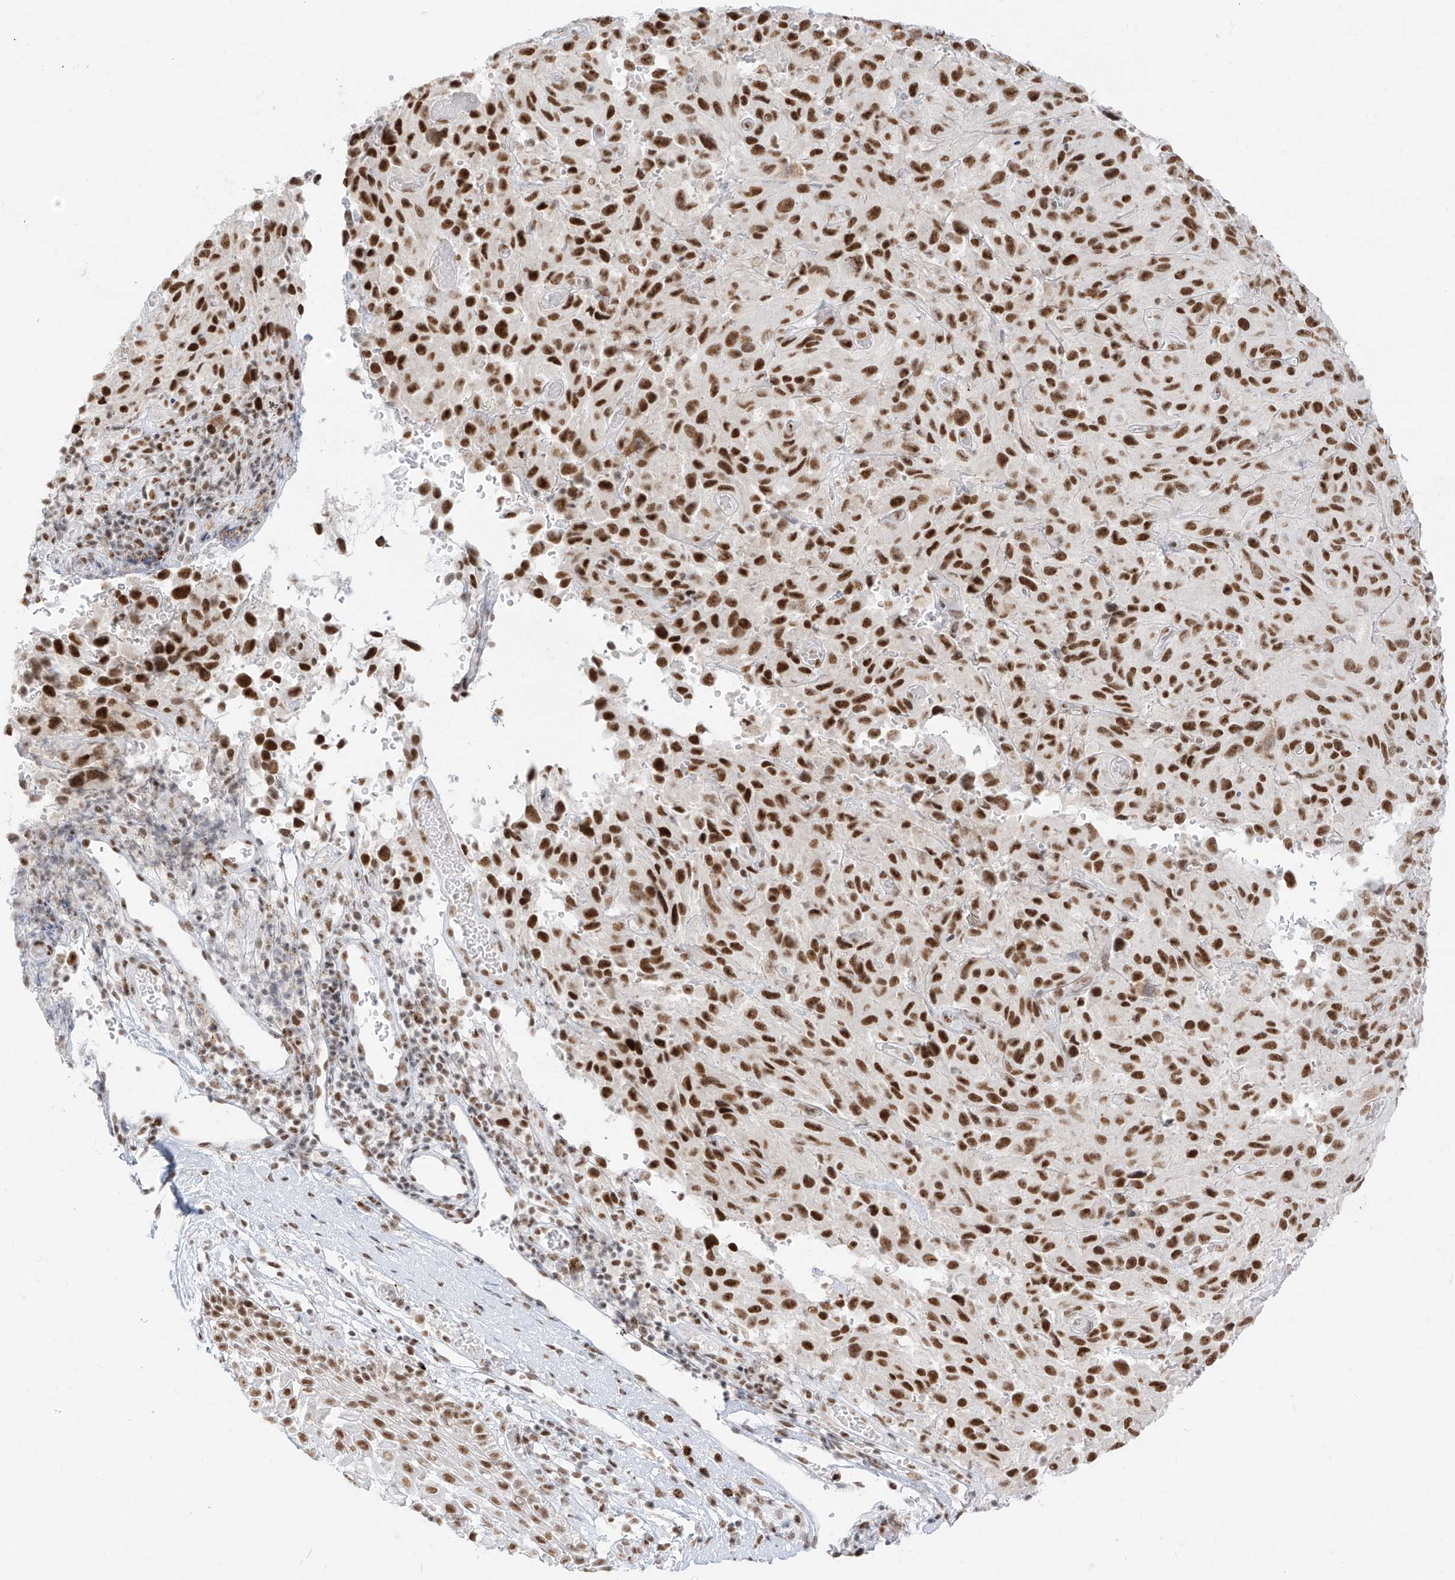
{"staining": {"intensity": "strong", "quantity": ">75%", "location": "nuclear"}, "tissue": "melanoma", "cell_type": "Tumor cells", "image_type": "cancer", "snomed": [{"axis": "morphology", "description": "Malignant melanoma, NOS"}, {"axis": "topography", "description": "Skin"}], "caption": "Protein staining by IHC demonstrates strong nuclear expression in about >75% of tumor cells in melanoma.", "gene": "SUPT5H", "patient": {"sex": "male", "age": 66}}